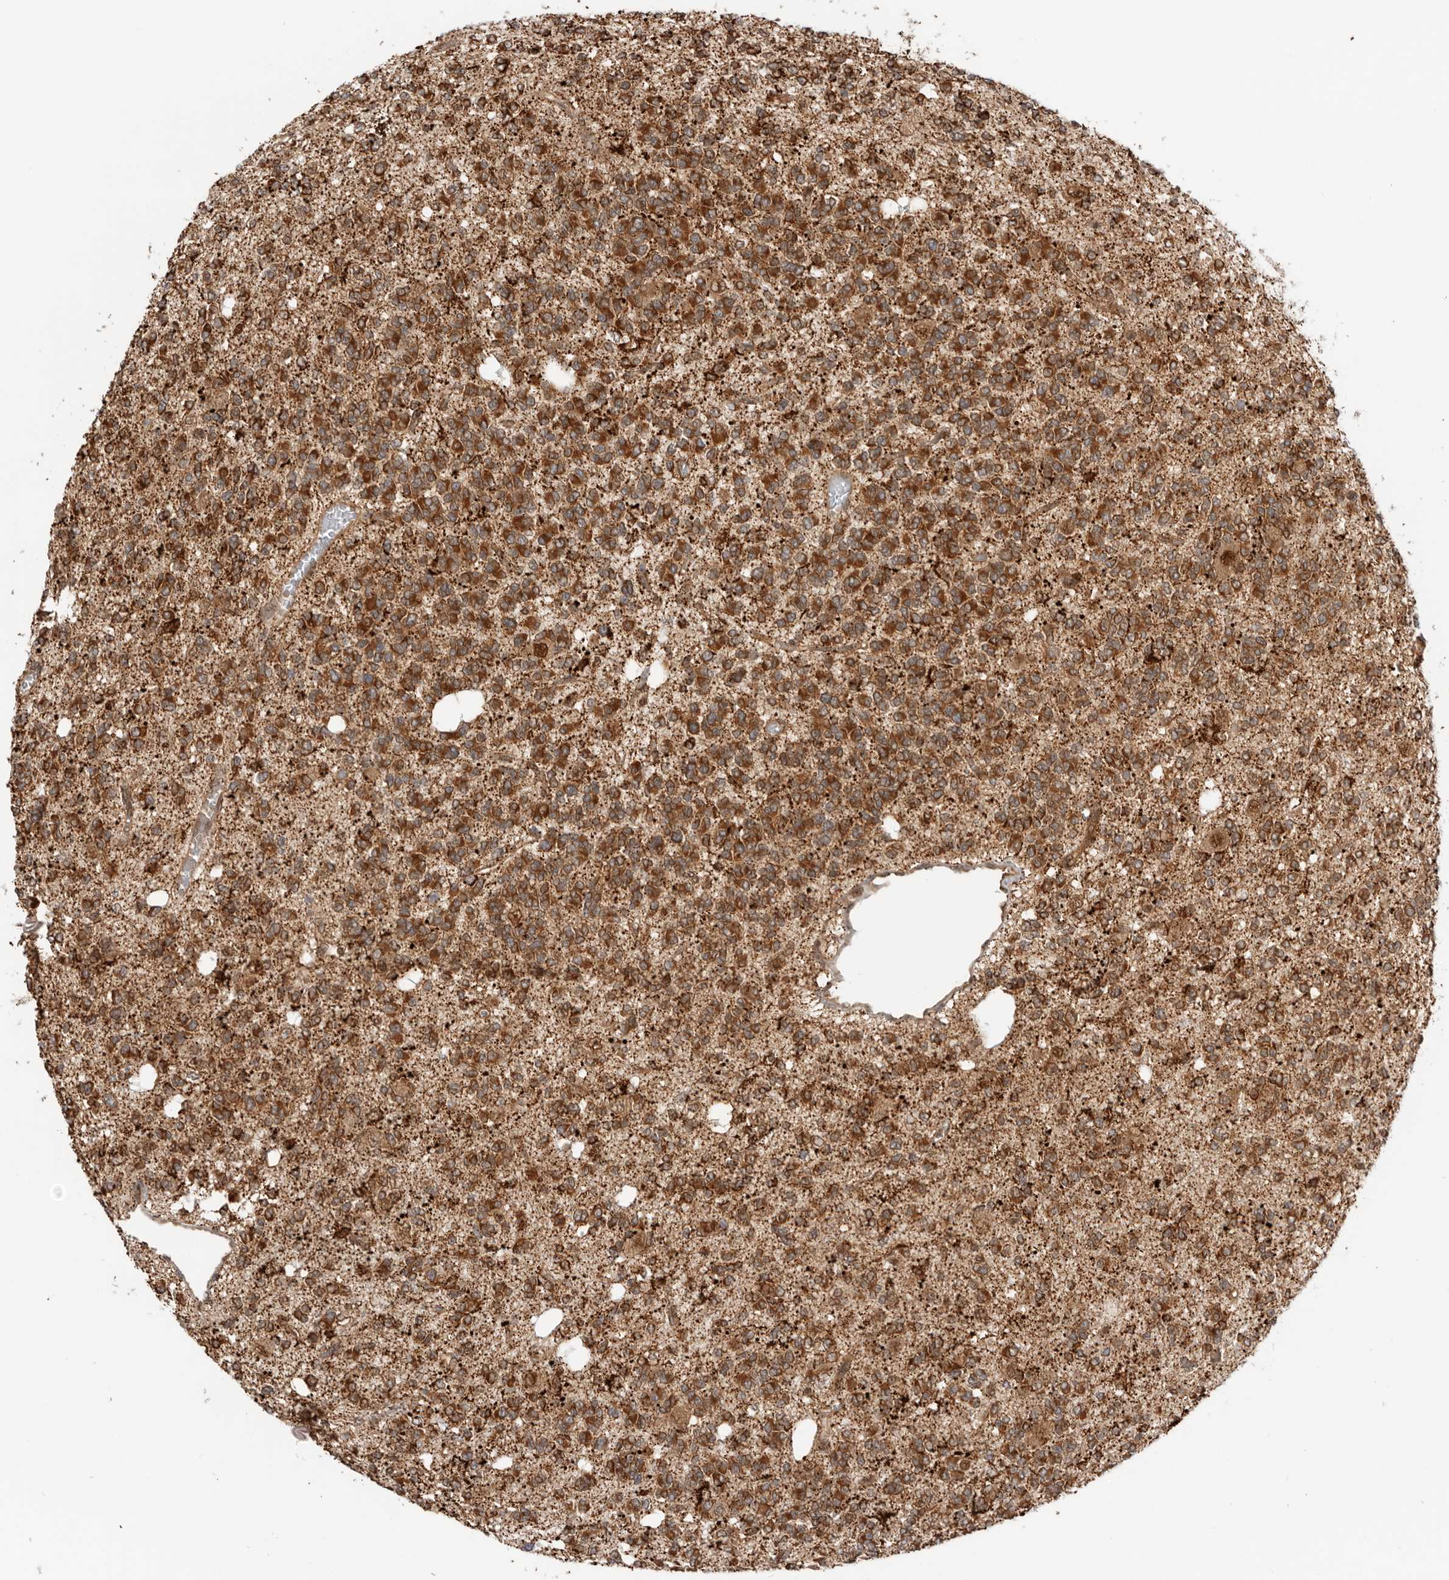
{"staining": {"intensity": "strong", "quantity": ">75%", "location": "cytoplasmic/membranous"}, "tissue": "glioma", "cell_type": "Tumor cells", "image_type": "cancer", "snomed": [{"axis": "morphology", "description": "Glioma, malignant, Low grade"}, {"axis": "topography", "description": "Brain"}], "caption": "Tumor cells exhibit strong cytoplasmic/membranous staining in about >75% of cells in glioma.", "gene": "DCAF8", "patient": {"sex": "male", "age": 38}}